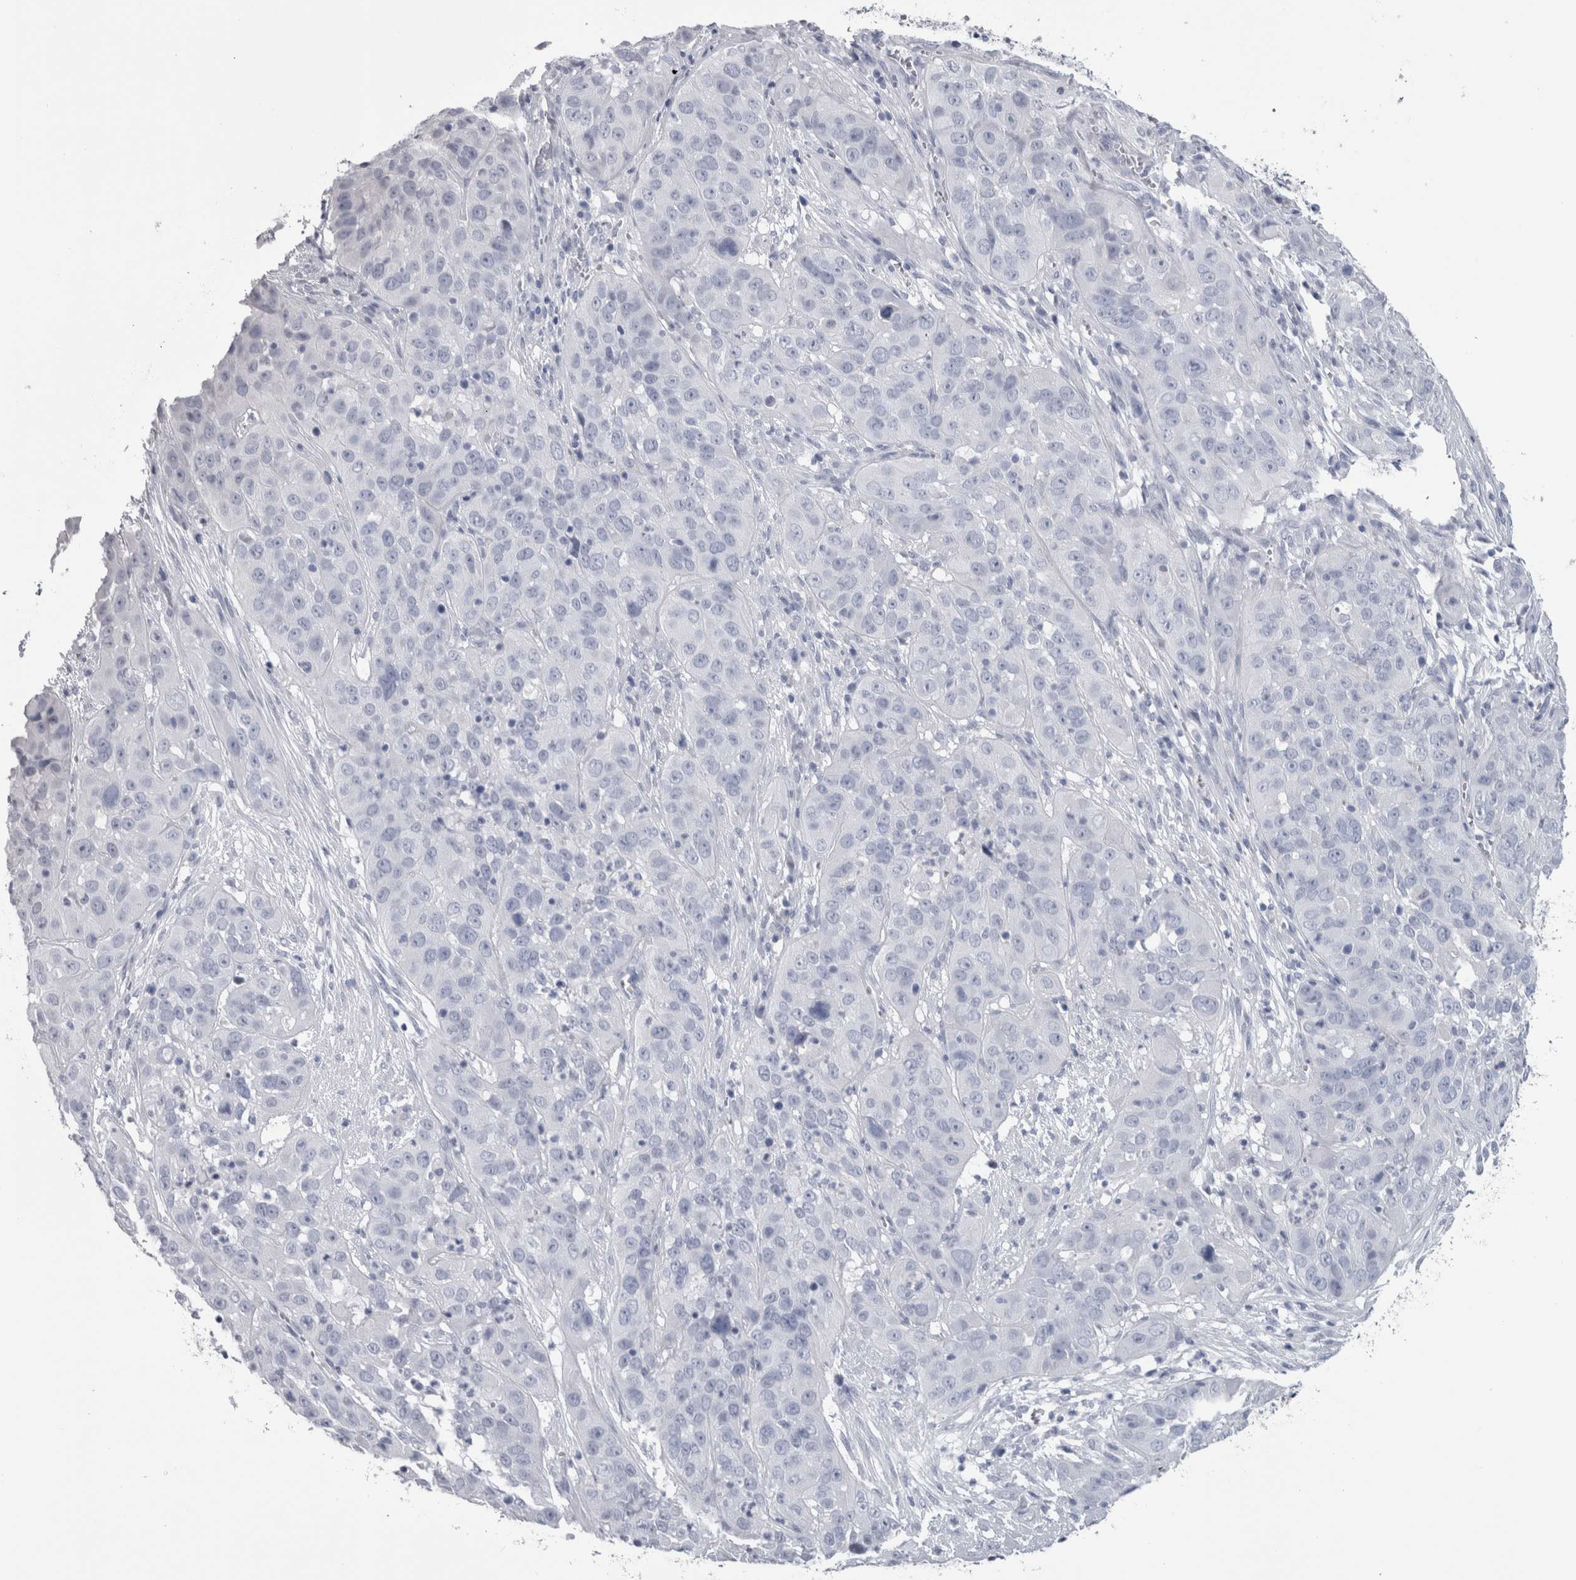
{"staining": {"intensity": "negative", "quantity": "none", "location": "none"}, "tissue": "cervical cancer", "cell_type": "Tumor cells", "image_type": "cancer", "snomed": [{"axis": "morphology", "description": "Squamous cell carcinoma, NOS"}, {"axis": "topography", "description": "Cervix"}], "caption": "A histopathology image of human cervical squamous cell carcinoma is negative for staining in tumor cells. The staining was performed using DAB (3,3'-diaminobenzidine) to visualize the protein expression in brown, while the nuclei were stained in blue with hematoxylin (Magnification: 20x).", "gene": "PTH", "patient": {"sex": "female", "age": 32}}